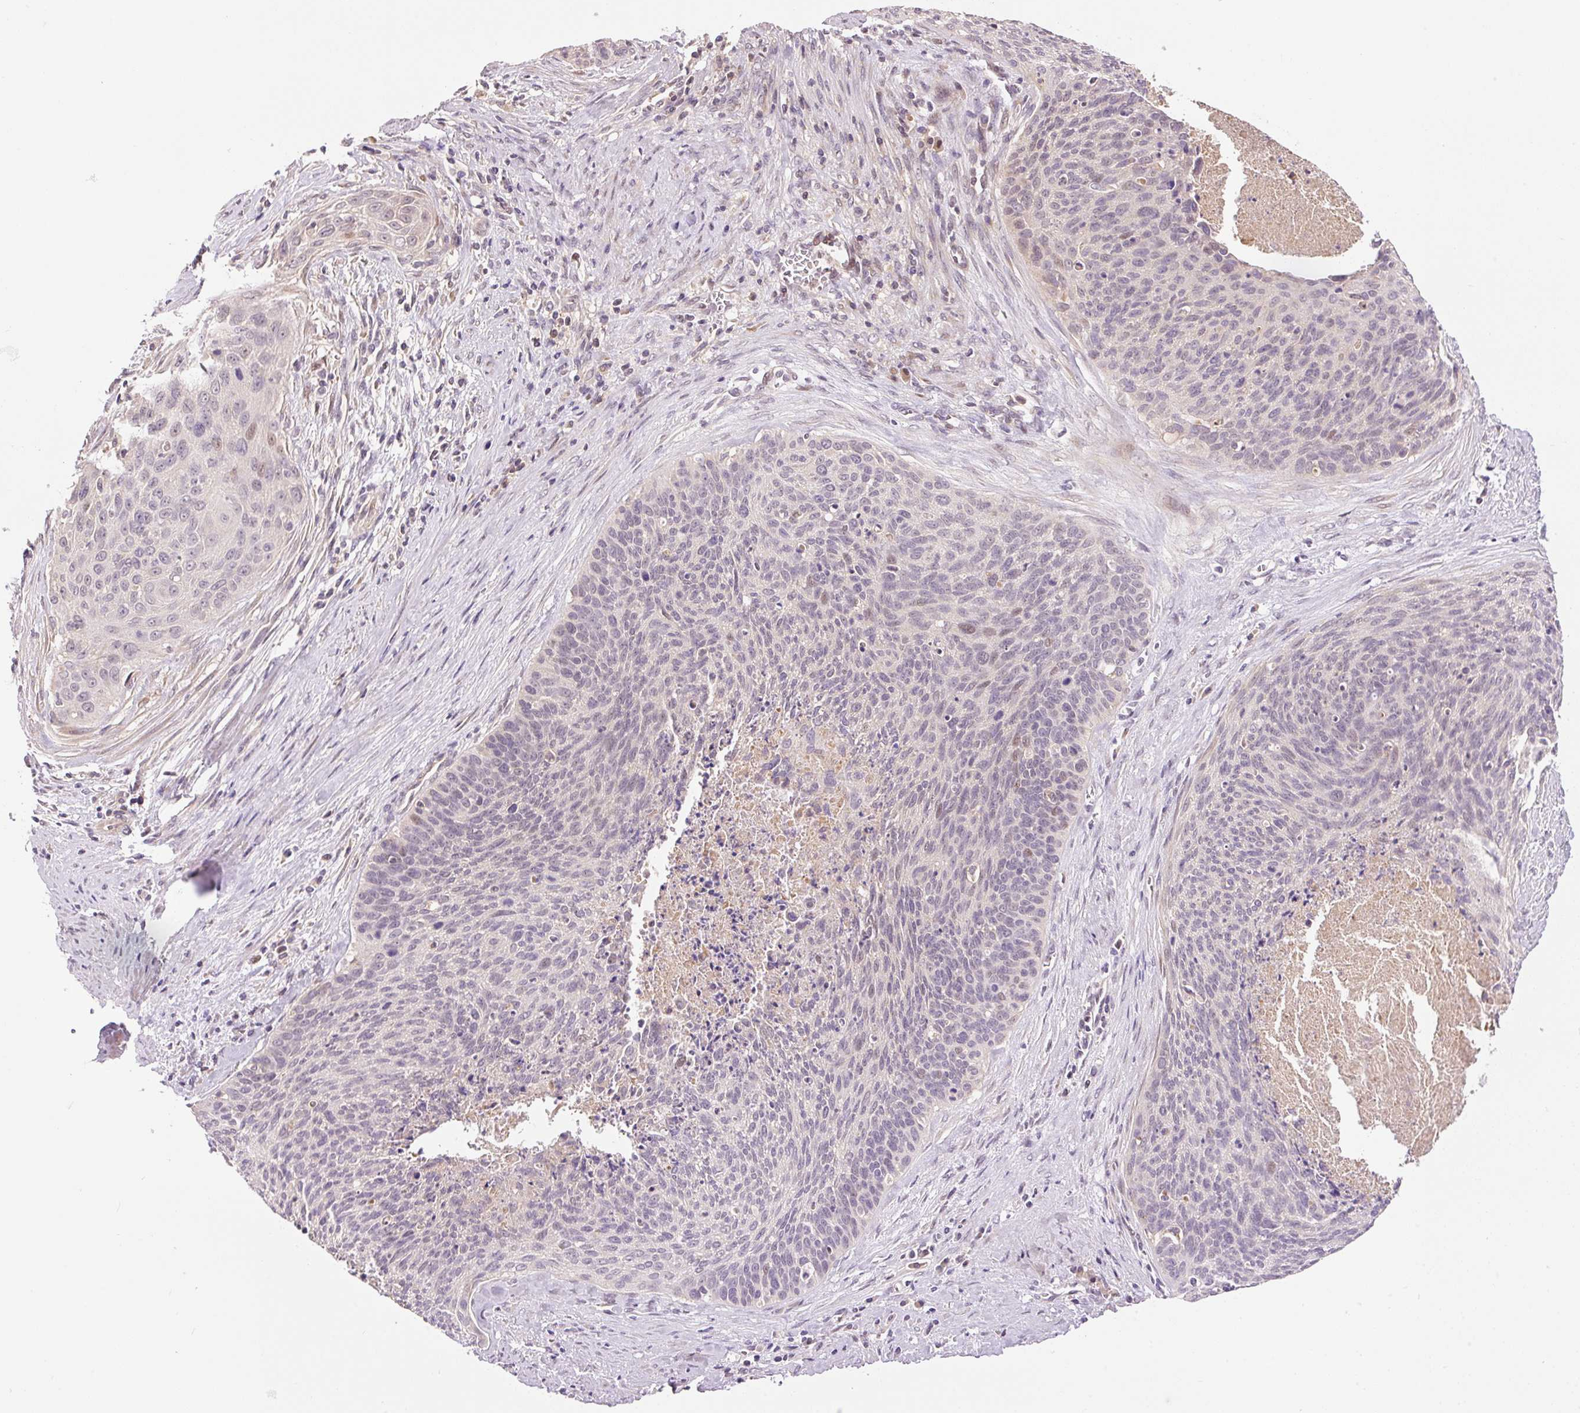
{"staining": {"intensity": "weak", "quantity": "<25%", "location": "nuclear"}, "tissue": "cervical cancer", "cell_type": "Tumor cells", "image_type": "cancer", "snomed": [{"axis": "morphology", "description": "Squamous cell carcinoma, NOS"}, {"axis": "topography", "description": "Cervix"}], "caption": "DAB immunohistochemical staining of squamous cell carcinoma (cervical) reveals no significant staining in tumor cells. (Brightfield microscopy of DAB (3,3'-diaminobenzidine) immunohistochemistry (IHC) at high magnification).", "gene": "CMTM8", "patient": {"sex": "female", "age": 55}}